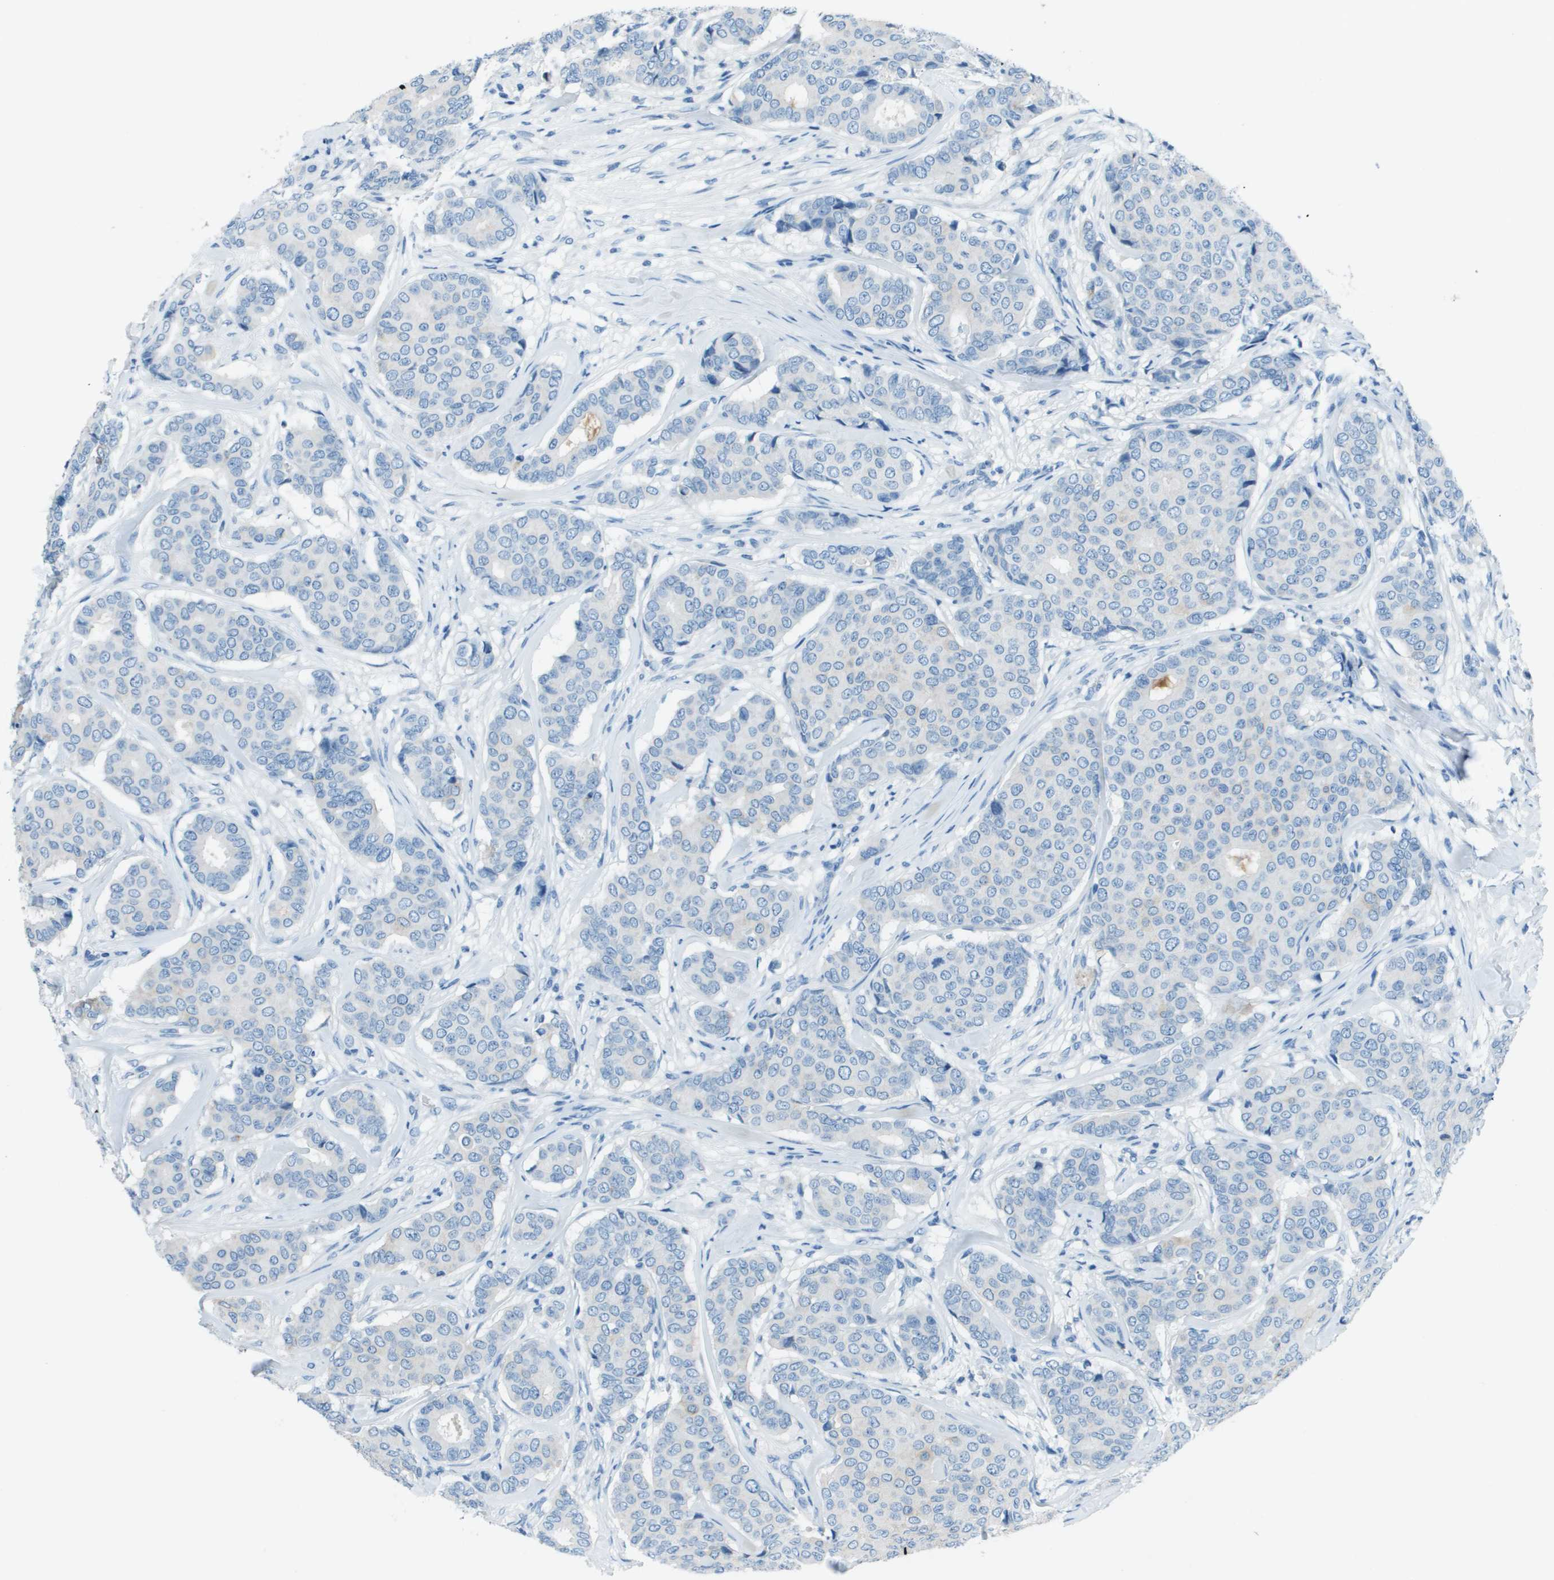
{"staining": {"intensity": "negative", "quantity": "none", "location": "none"}, "tissue": "breast cancer", "cell_type": "Tumor cells", "image_type": "cancer", "snomed": [{"axis": "morphology", "description": "Duct carcinoma"}, {"axis": "topography", "description": "Breast"}], "caption": "Breast cancer was stained to show a protein in brown. There is no significant positivity in tumor cells. (IHC, brightfield microscopy, high magnification).", "gene": "SLC16A10", "patient": {"sex": "female", "age": 75}}